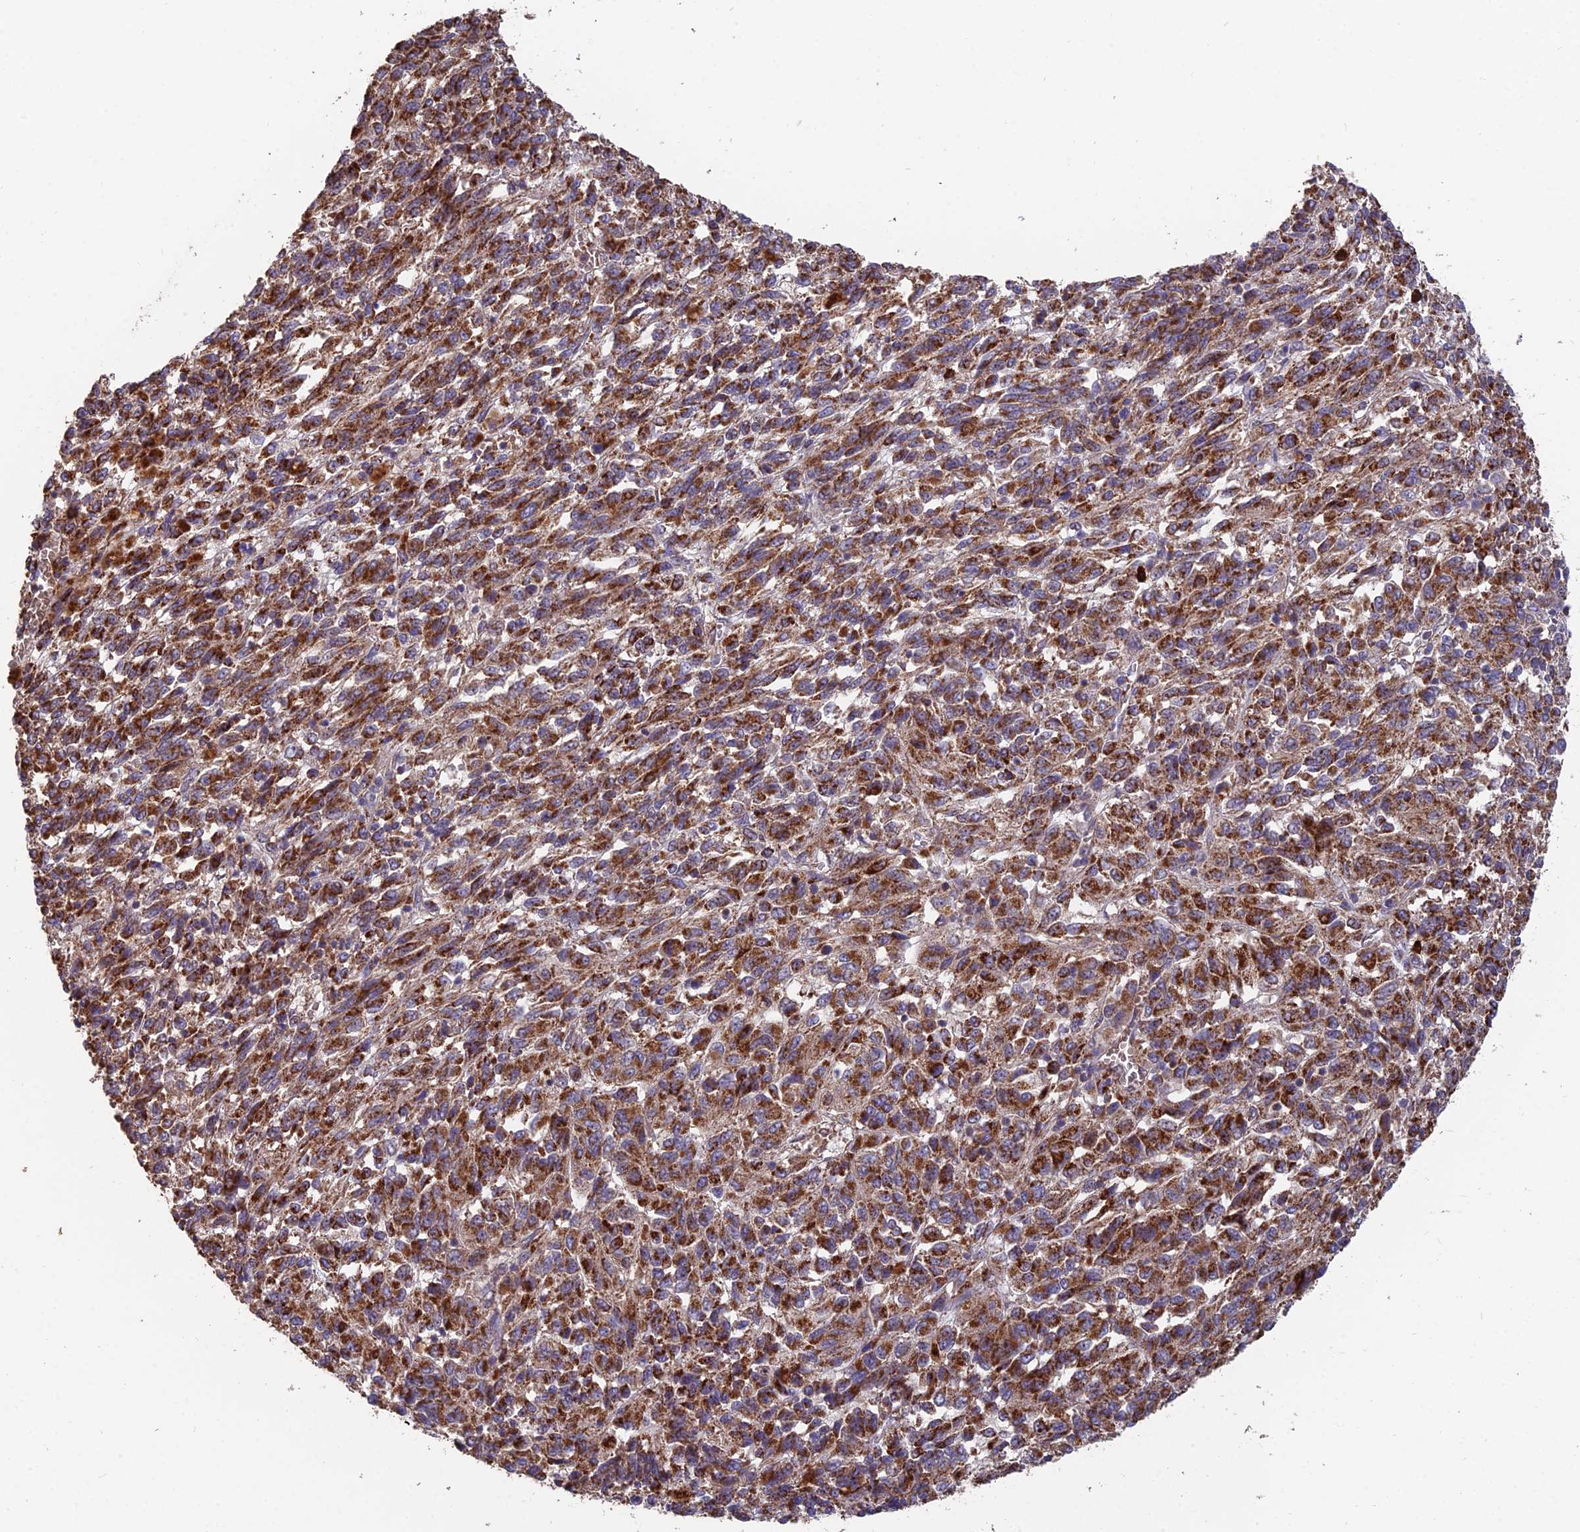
{"staining": {"intensity": "strong", "quantity": ">75%", "location": "cytoplasmic/membranous"}, "tissue": "melanoma", "cell_type": "Tumor cells", "image_type": "cancer", "snomed": [{"axis": "morphology", "description": "Malignant melanoma, Metastatic site"}, {"axis": "topography", "description": "Lung"}], "caption": "Immunohistochemical staining of melanoma reveals strong cytoplasmic/membranous protein positivity in about >75% of tumor cells. (brown staining indicates protein expression, while blue staining denotes nuclei).", "gene": "IFT22", "patient": {"sex": "male", "age": 64}}